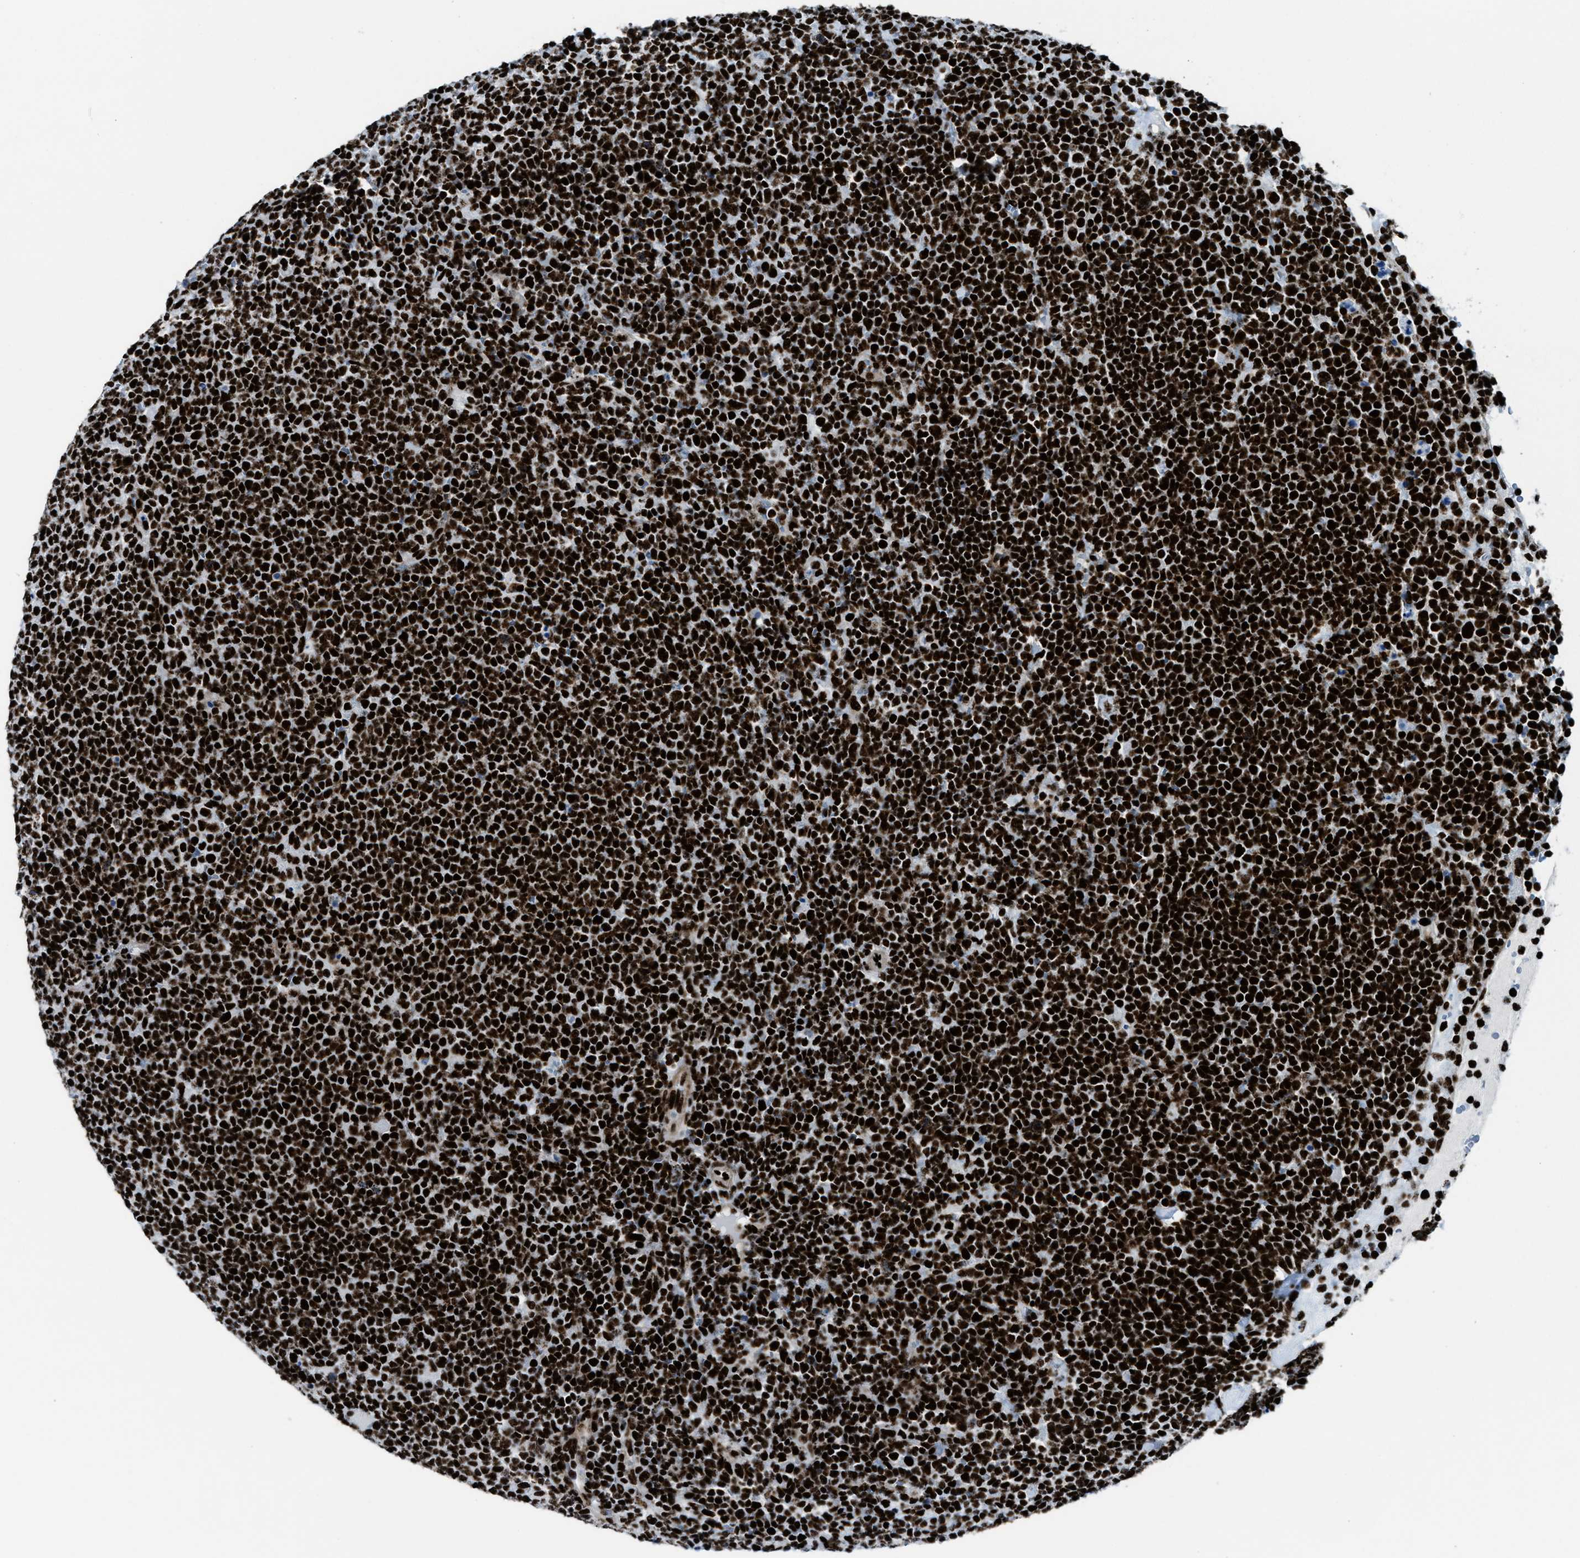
{"staining": {"intensity": "strong", "quantity": ">75%", "location": "nuclear"}, "tissue": "lymphoma", "cell_type": "Tumor cells", "image_type": "cancer", "snomed": [{"axis": "morphology", "description": "Malignant lymphoma, non-Hodgkin's type, High grade"}, {"axis": "topography", "description": "Lymph node"}], "caption": "High-grade malignant lymphoma, non-Hodgkin's type stained for a protein reveals strong nuclear positivity in tumor cells.", "gene": "NONO", "patient": {"sex": "male", "age": 61}}